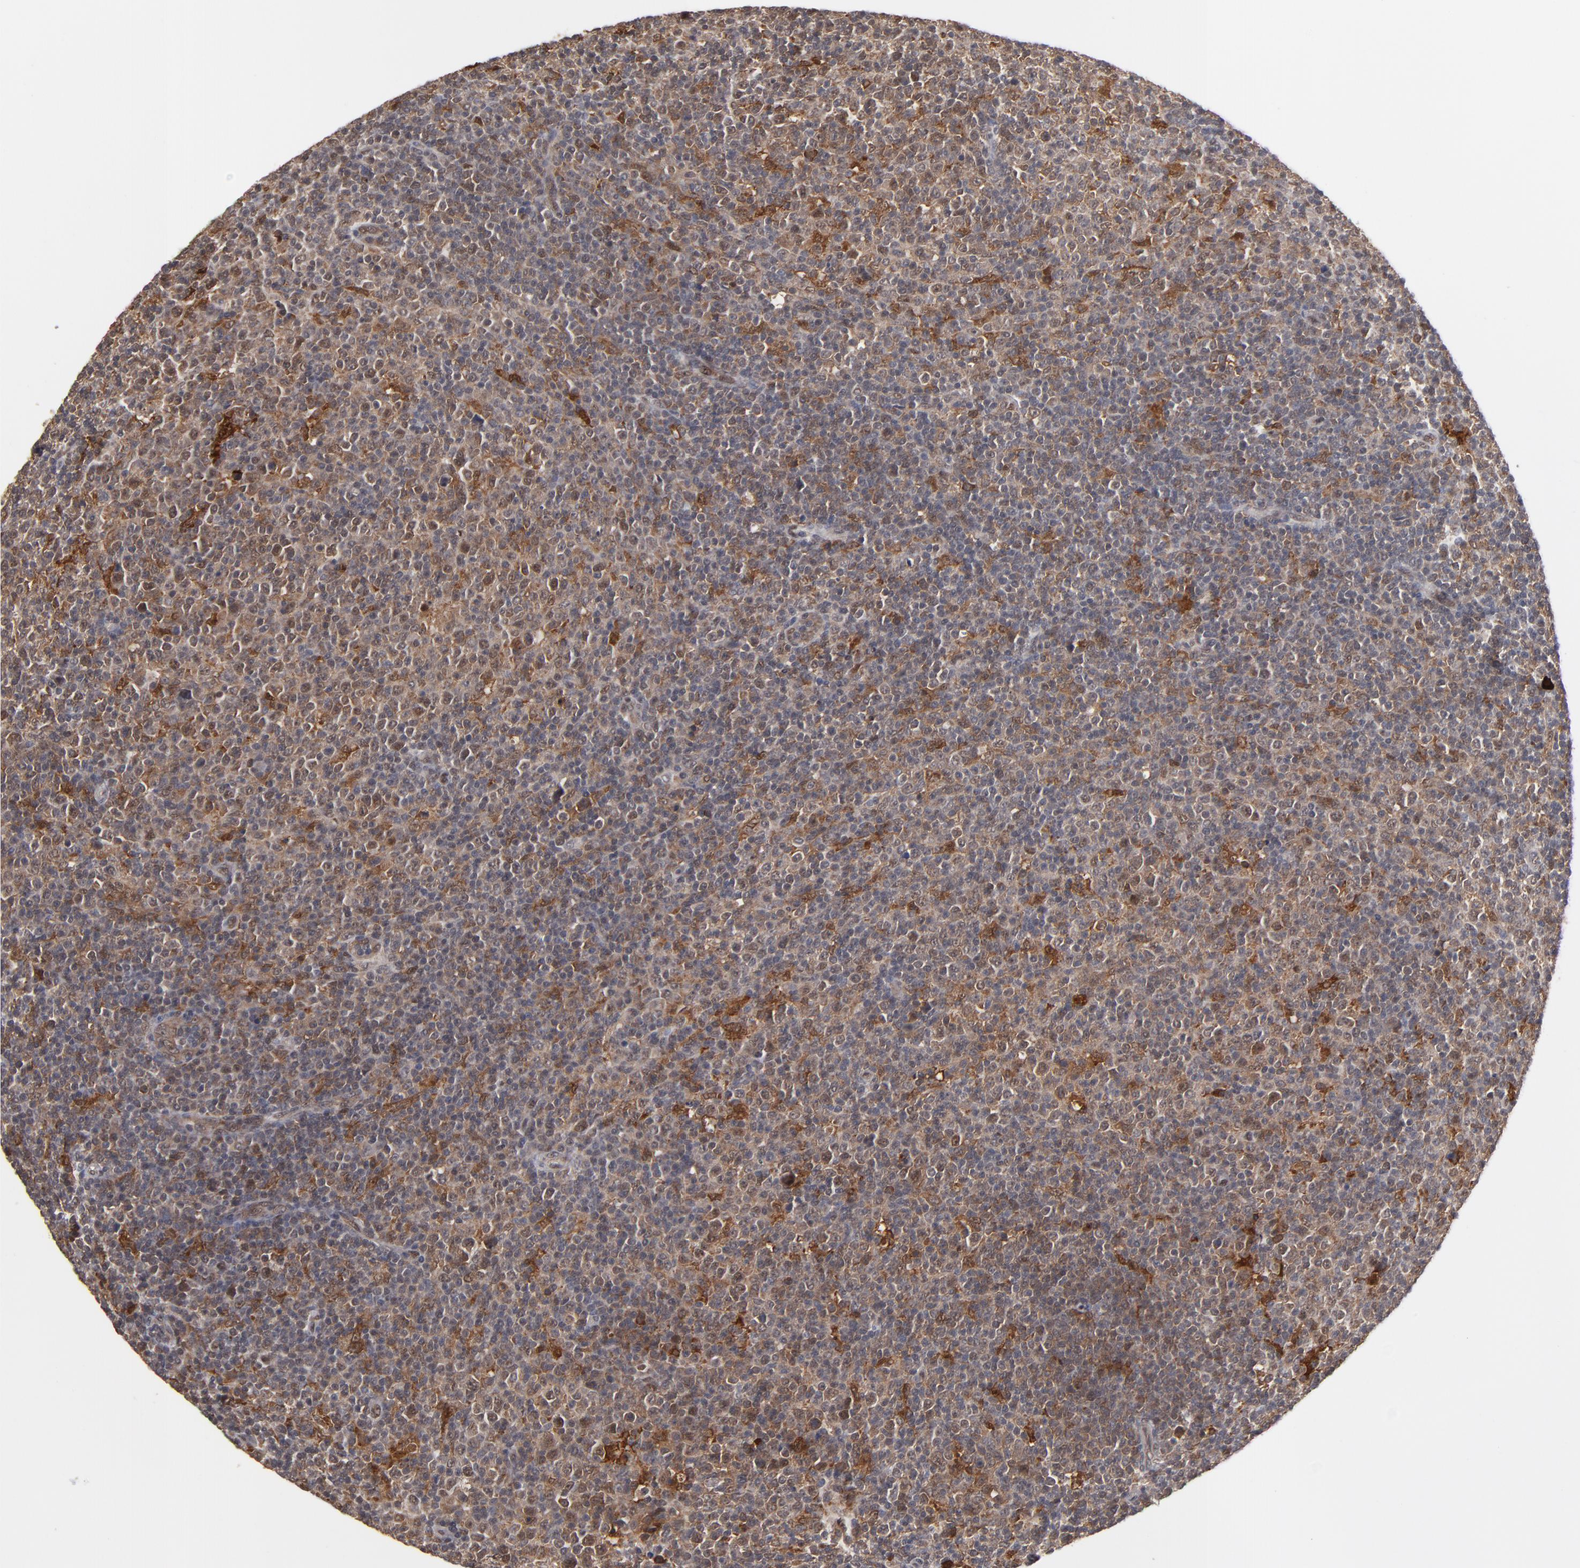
{"staining": {"intensity": "moderate", "quantity": "<25%", "location": "cytoplasmic/membranous,nuclear"}, "tissue": "lymphoma", "cell_type": "Tumor cells", "image_type": "cancer", "snomed": [{"axis": "morphology", "description": "Malignant lymphoma, non-Hodgkin's type, Low grade"}, {"axis": "topography", "description": "Lymph node"}], "caption": "Immunohistochemical staining of human malignant lymphoma, non-Hodgkin's type (low-grade) demonstrates low levels of moderate cytoplasmic/membranous and nuclear positivity in about <25% of tumor cells.", "gene": "HUWE1", "patient": {"sex": "male", "age": 70}}